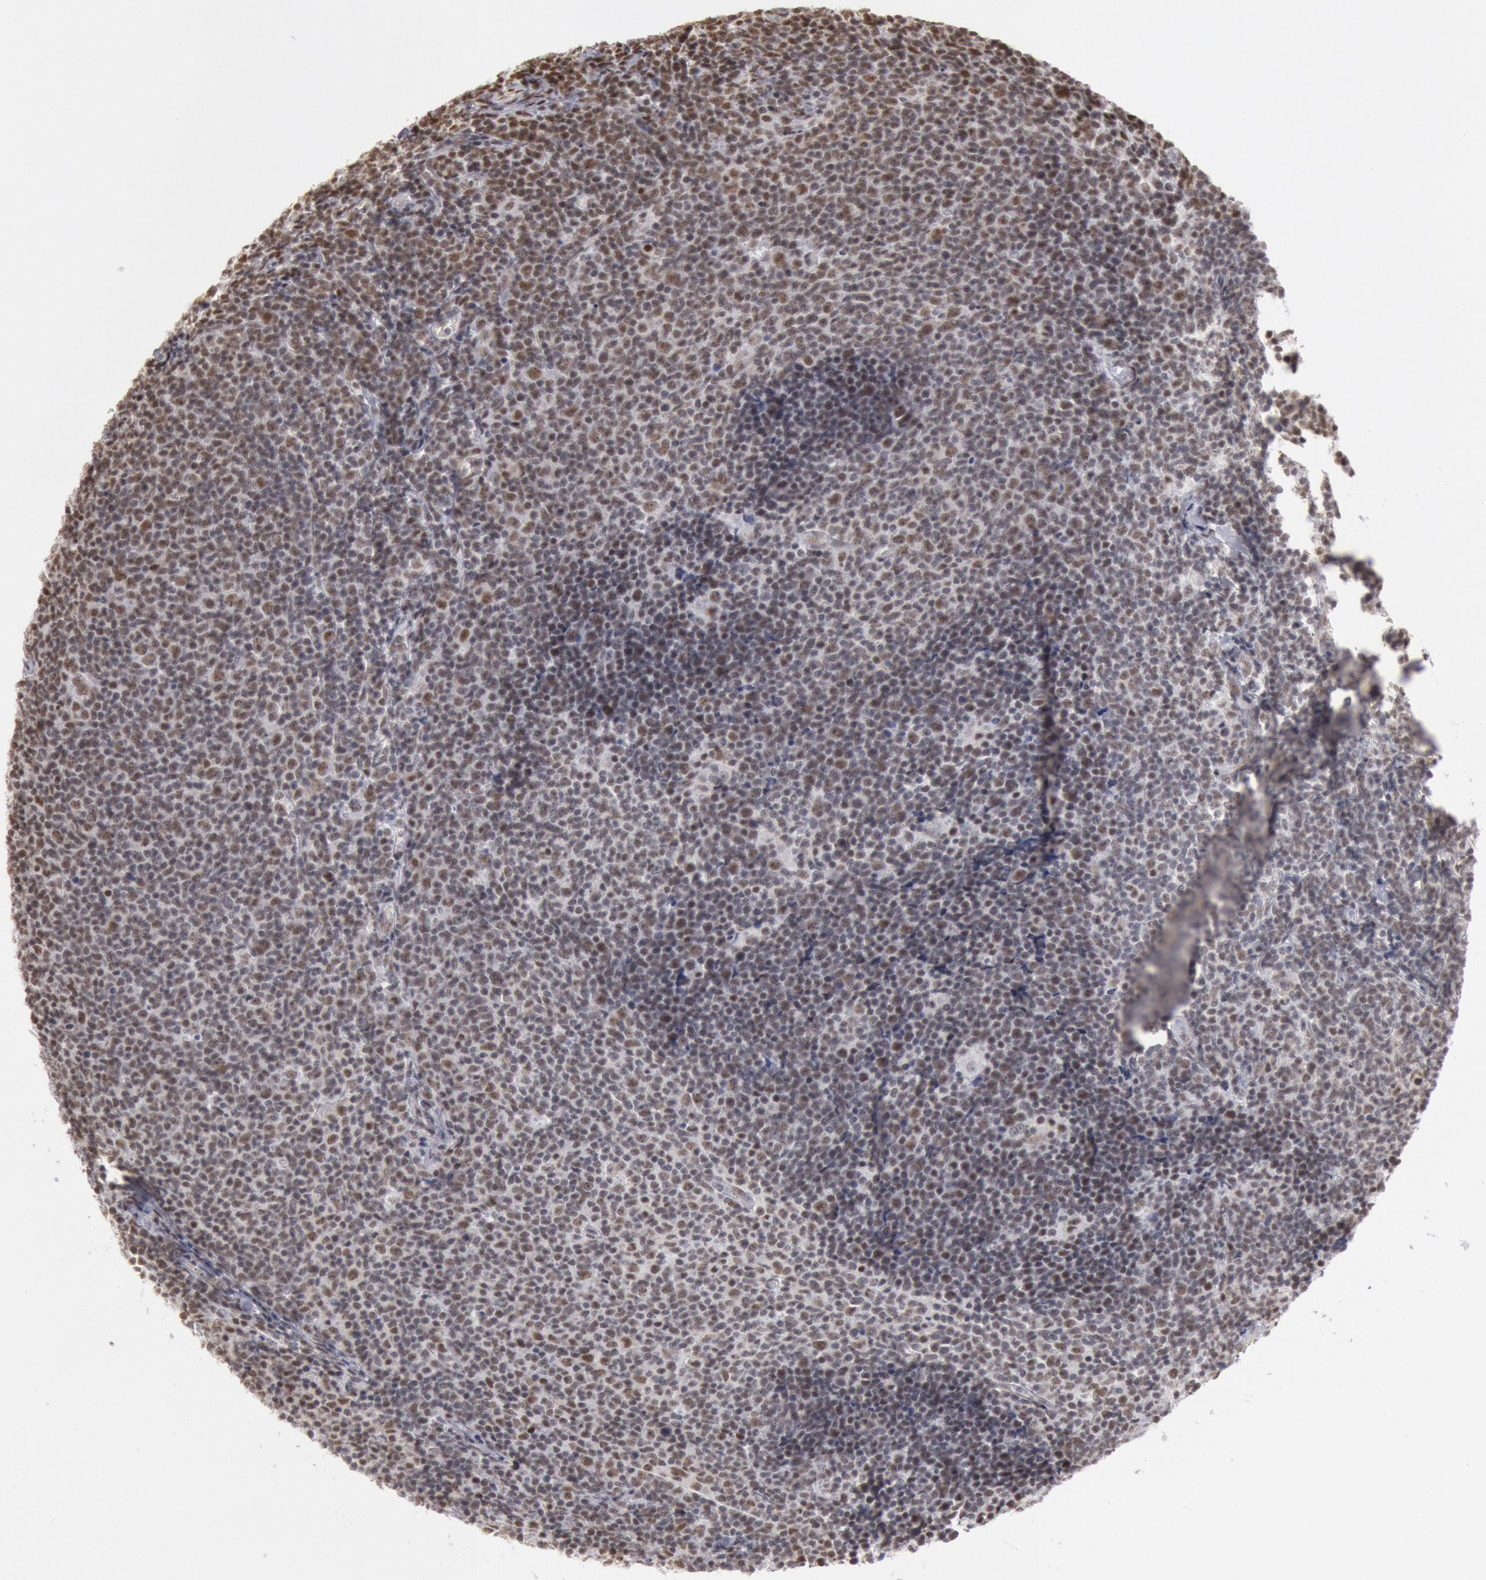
{"staining": {"intensity": "strong", "quantity": ">75%", "location": "nuclear"}, "tissue": "lymphoma", "cell_type": "Tumor cells", "image_type": "cancer", "snomed": [{"axis": "morphology", "description": "Malignant lymphoma, non-Hodgkin's type, Low grade"}, {"axis": "topography", "description": "Lymph node"}], "caption": "Immunohistochemical staining of human lymphoma shows high levels of strong nuclear positivity in about >75% of tumor cells. (Stains: DAB (3,3'-diaminobenzidine) in brown, nuclei in blue, Microscopy: brightfield microscopy at high magnification).", "gene": "ESS2", "patient": {"sex": "male", "age": 74}}